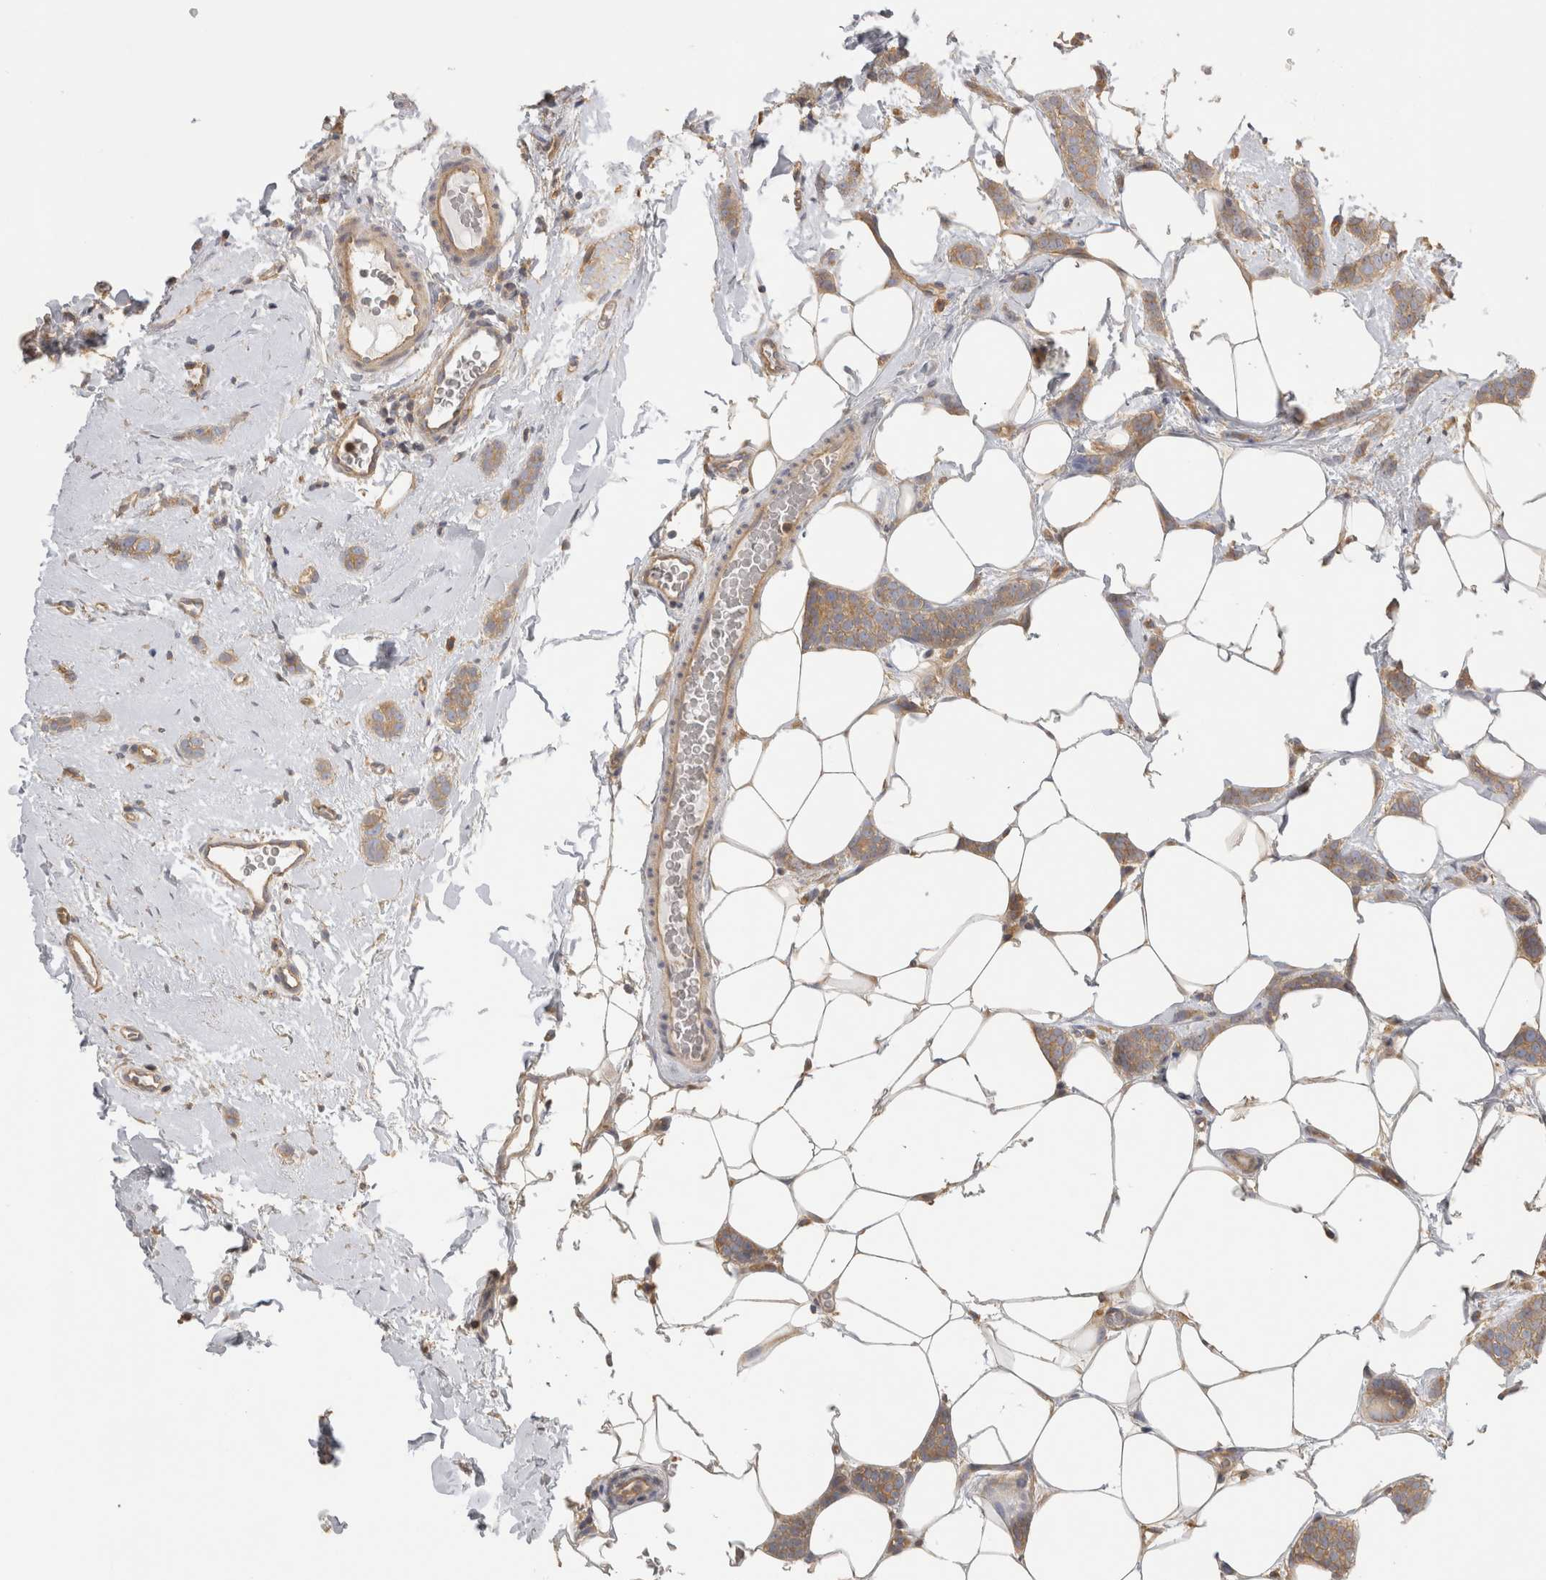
{"staining": {"intensity": "moderate", "quantity": ">75%", "location": "cytoplasmic/membranous"}, "tissue": "breast cancer", "cell_type": "Tumor cells", "image_type": "cancer", "snomed": [{"axis": "morphology", "description": "Lobular carcinoma"}, {"axis": "topography", "description": "Skin"}, {"axis": "topography", "description": "Breast"}], "caption": "This histopathology image shows IHC staining of human lobular carcinoma (breast), with medium moderate cytoplasmic/membranous staining in approximately >75% of tumor cells.", "gene": "CHMP6", "patient": {"sex": "female", "age": 46}}